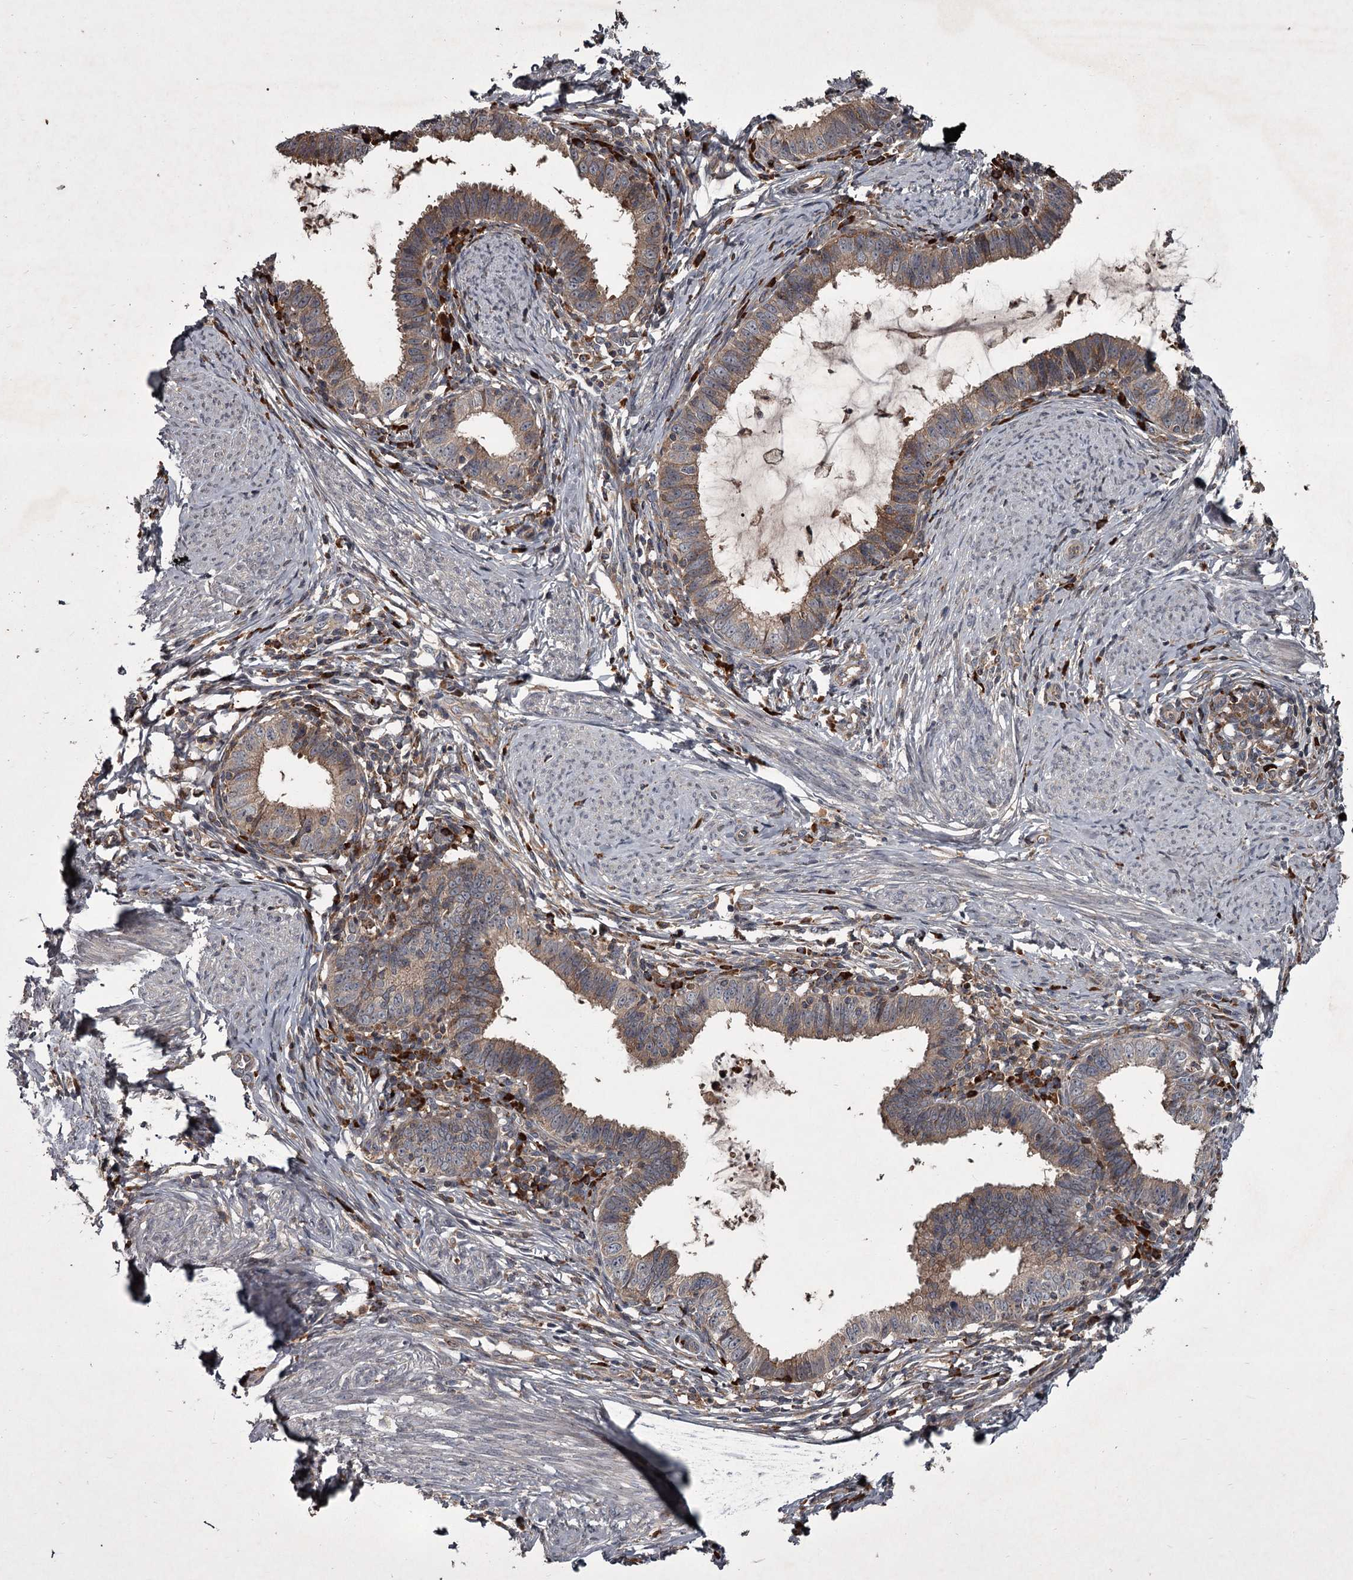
{"staining": {"intensity": "weak", "quantity": ">75%", "location": "cytoplasmic/membranous"}, "tissue": "cervical cancer", "cell_type": "Tumor cells", "image_type": "cancer", "snomed": [{"axis": "morphology", "description": "Adenocarcinoma, NOS"}, {"axis": "topography", "description": "Cervix"}], "caption": "This is an image of IHC staining of cervical cancer, which shows weak expression in the cytoplasmic/membranous of tumor cells.", "gene": "UNC93B1", "patient": {"sex": "female", "age": 36}}